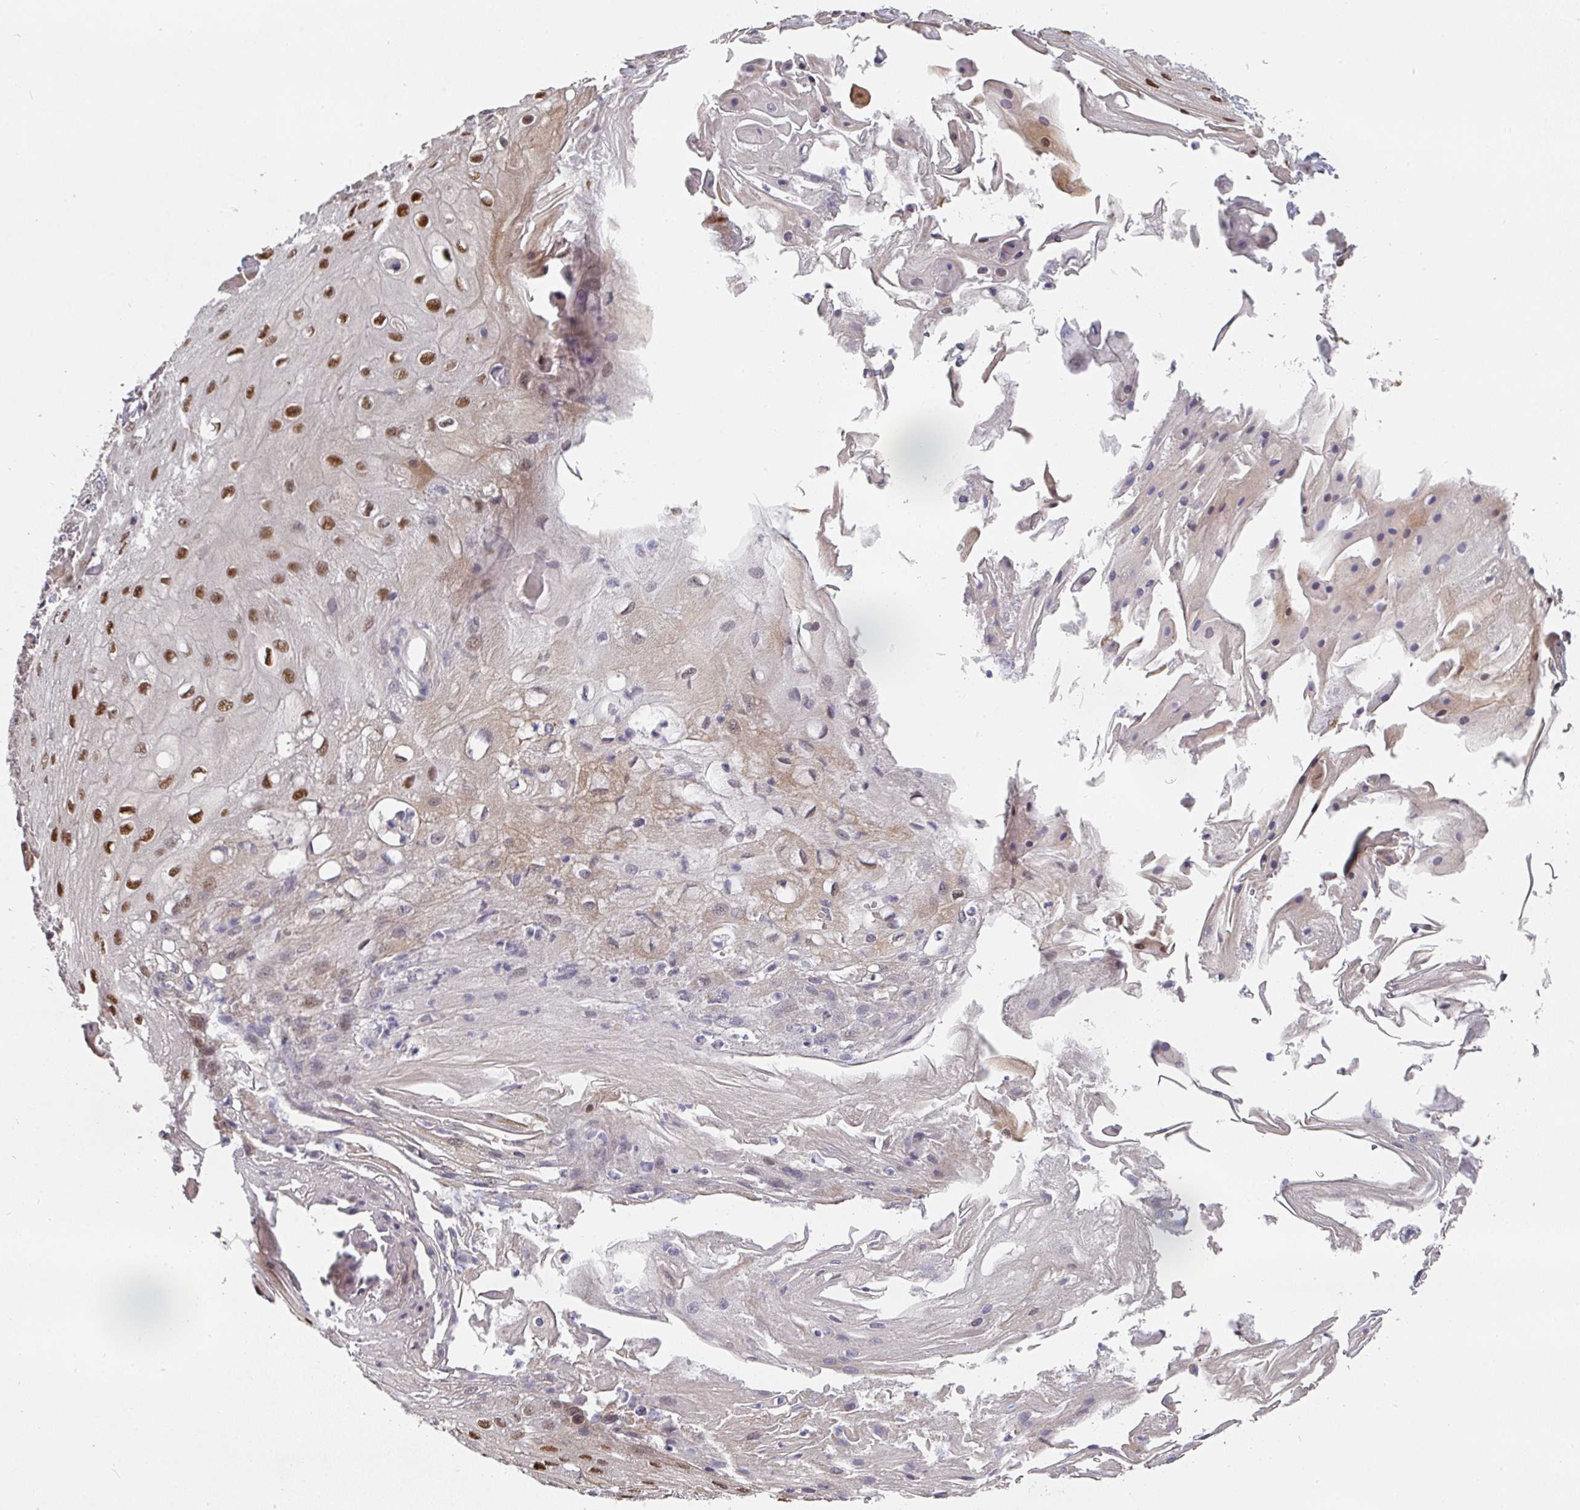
{"staining": {"intensity": "moderate", "quantity": "25%-75%", "location": "nuclear"}, "tissue": "skin cancer", "cell_type": "Tumor cells", "image_type": "cancer", "snomed": [{"axis": "morphology", "description": "Squamous cell carcinoma, NOS"}, {"axis": "topography", "description": "Skin"}], "caption": "Immunohistochemistry (DAB (3,3'-diaminobenzidine)) staining of skin cancer exhibits moderate nuclear protein staining in about 25%-75% of tumor cells.", "gene": "C18orf25", "patient": {"sex": "male", "age": 70}}